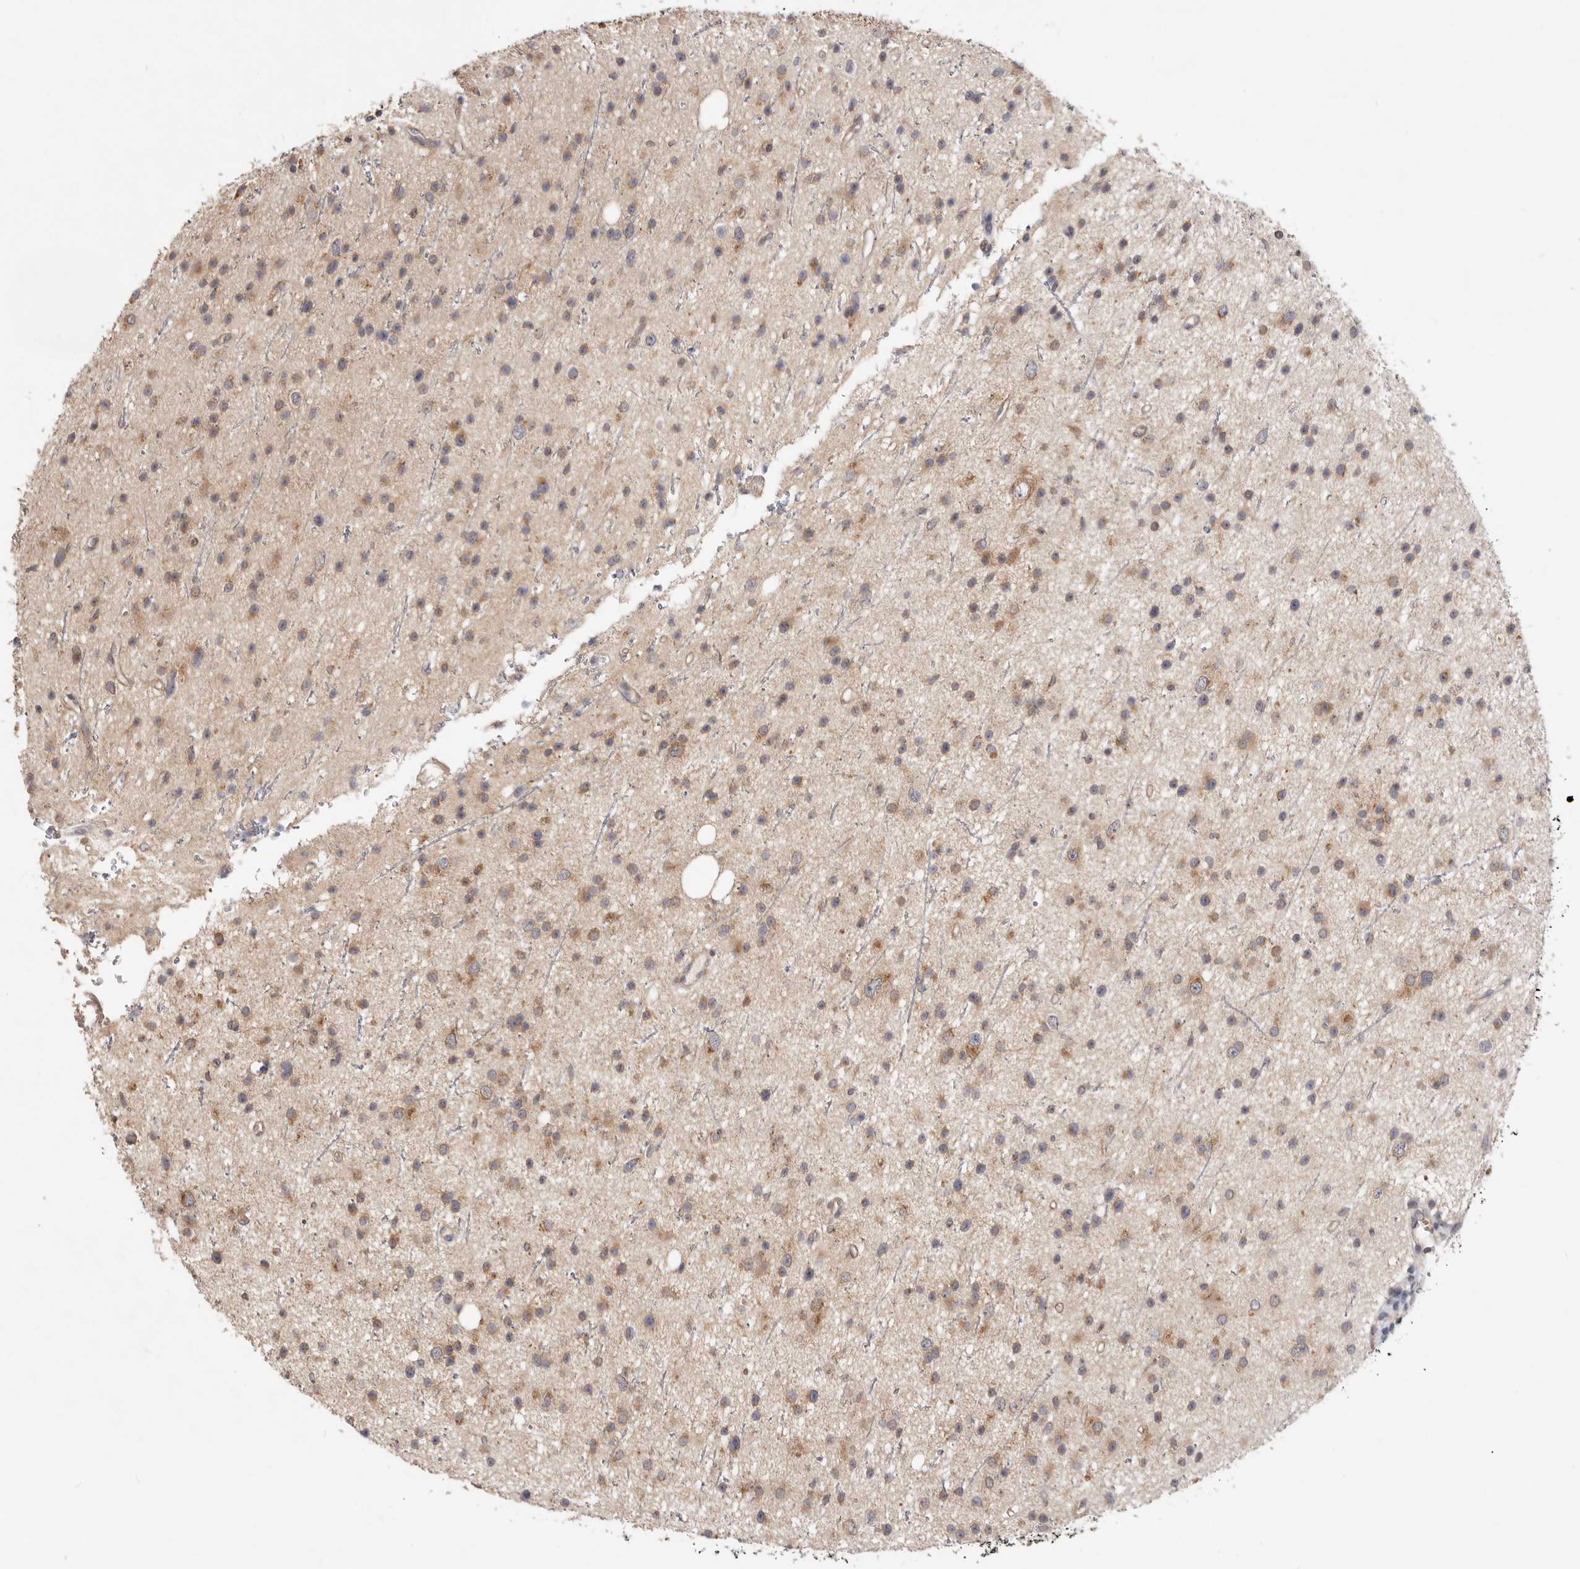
{"staining": {"intensity": "moderate", "quantity": ">75%", "location": "cytoplasmic/membranous"}, "tissue": "glioma", "cell_type": "Tumor cells", "image_type": "cancer", "snomed": [{"axis": "morphology", "description": "Glioma, malignant, Low grade"}, {"axis": "topography", "description": "Cerebral cortex"}], "caption": "Moderate cytoplasmic/membranous staining is appreciated in approximately >75% of tumor cells in malignant glioma (low-grade).", "gene": "LRP6", "patient": {"sex": "female", "age": 39}}